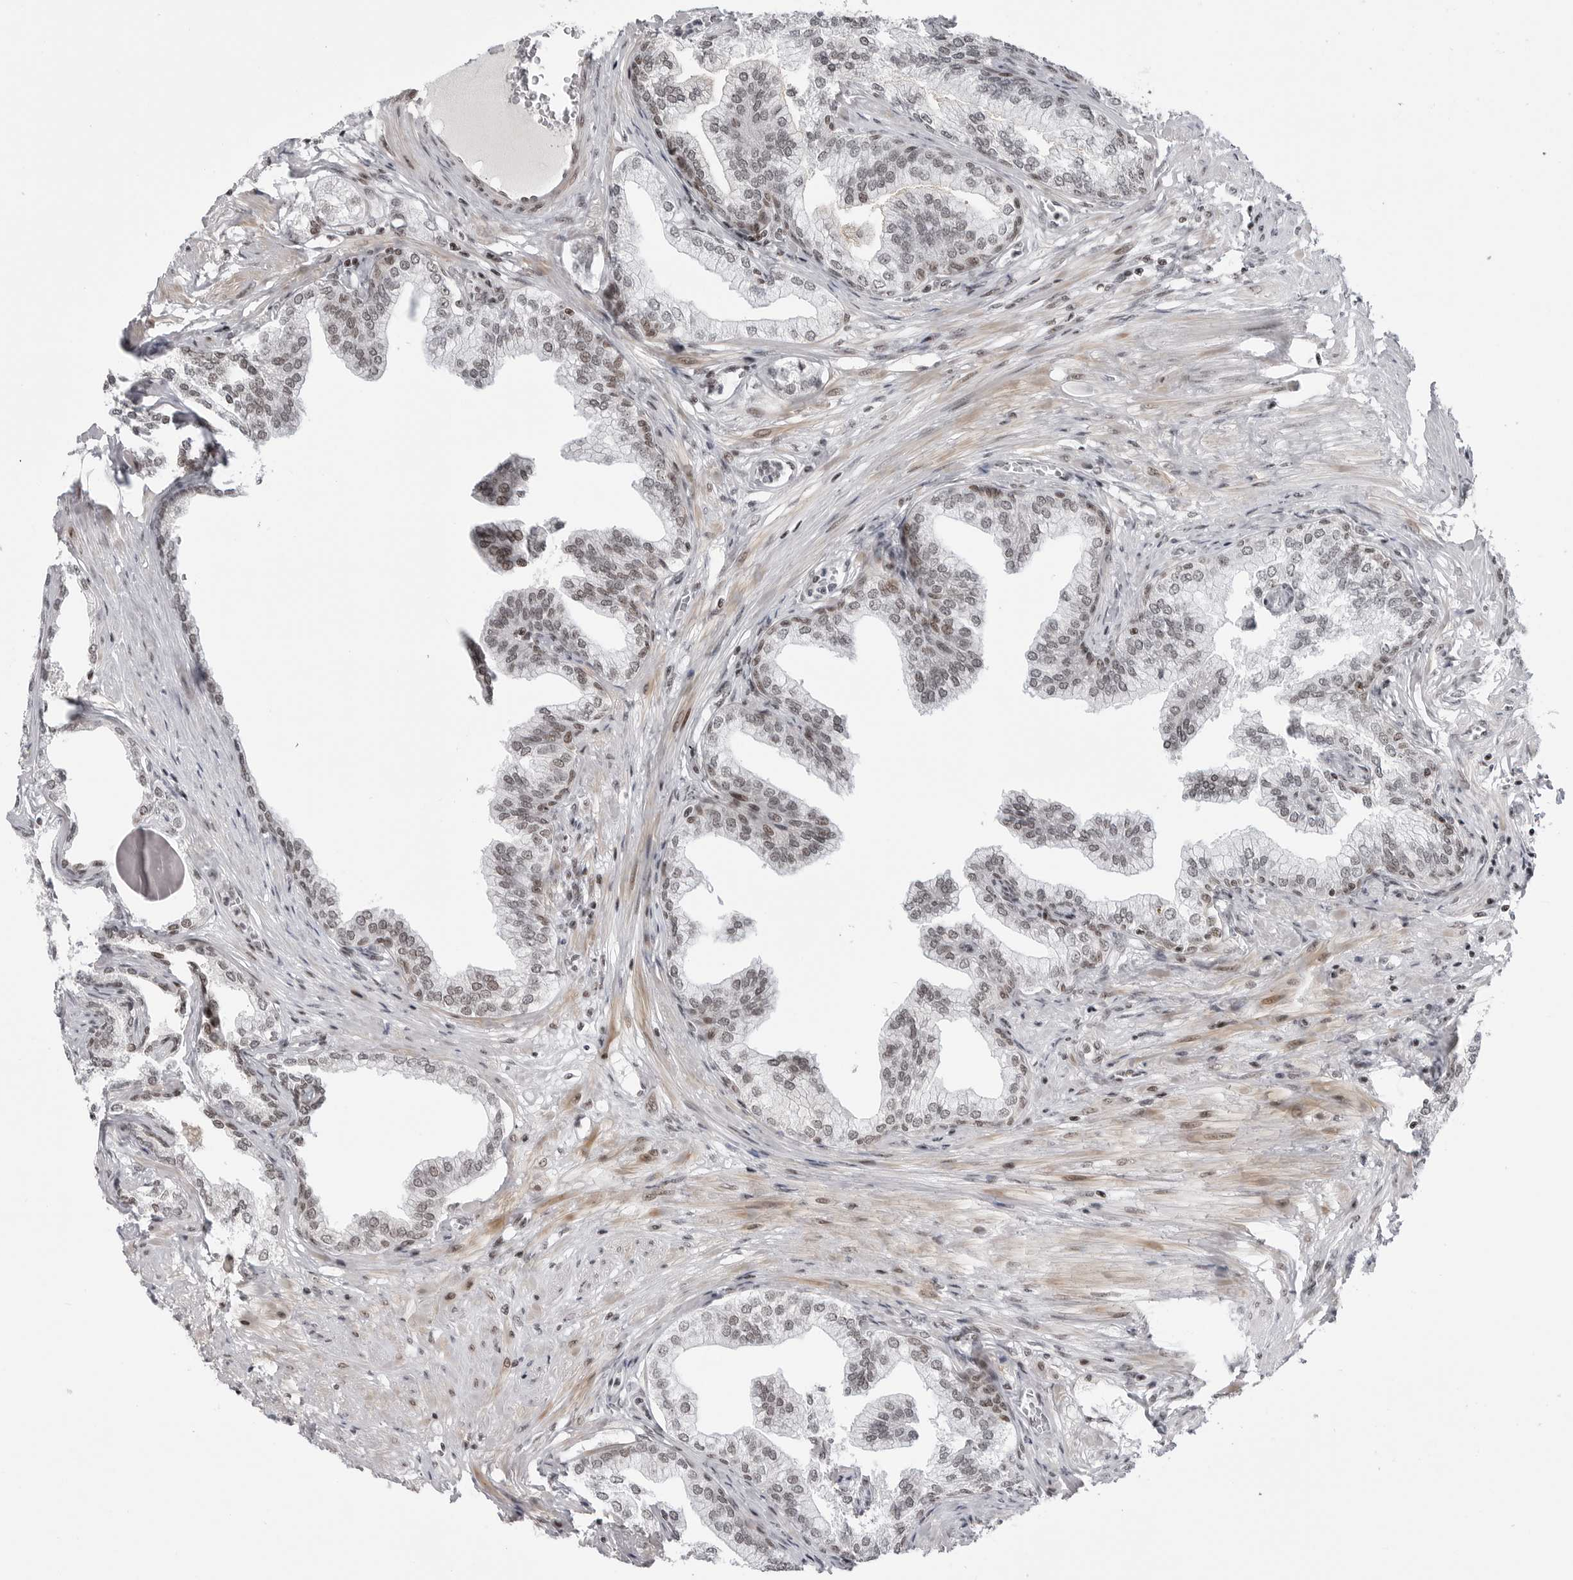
{"staining": {"intensity": "moderate", "quantity": "25%-75%", "location": "nuclear"}, "tissue": "prostate", "cell_type": "Glandular cells", "image_type": "normal", "snomed": [{"axis": "morphology", "description": "Normal tissue, NOS"}, {"axis": "morphology", "description": "Urothelial carcinoma, Low grade"}, {"axis": "topography", "description": "Urinary bladder"}, {"axis": "topography", "description": "Prostate"}], "caption": "Approximately 25%-75% of glandular cells in unremarkable human prostate demonstrate moderate nuclear protein positivity as visualized by brown immunohistochemical staining.", "gene": "TRIM66", "patient": {"sex": "male", "age": 60}}